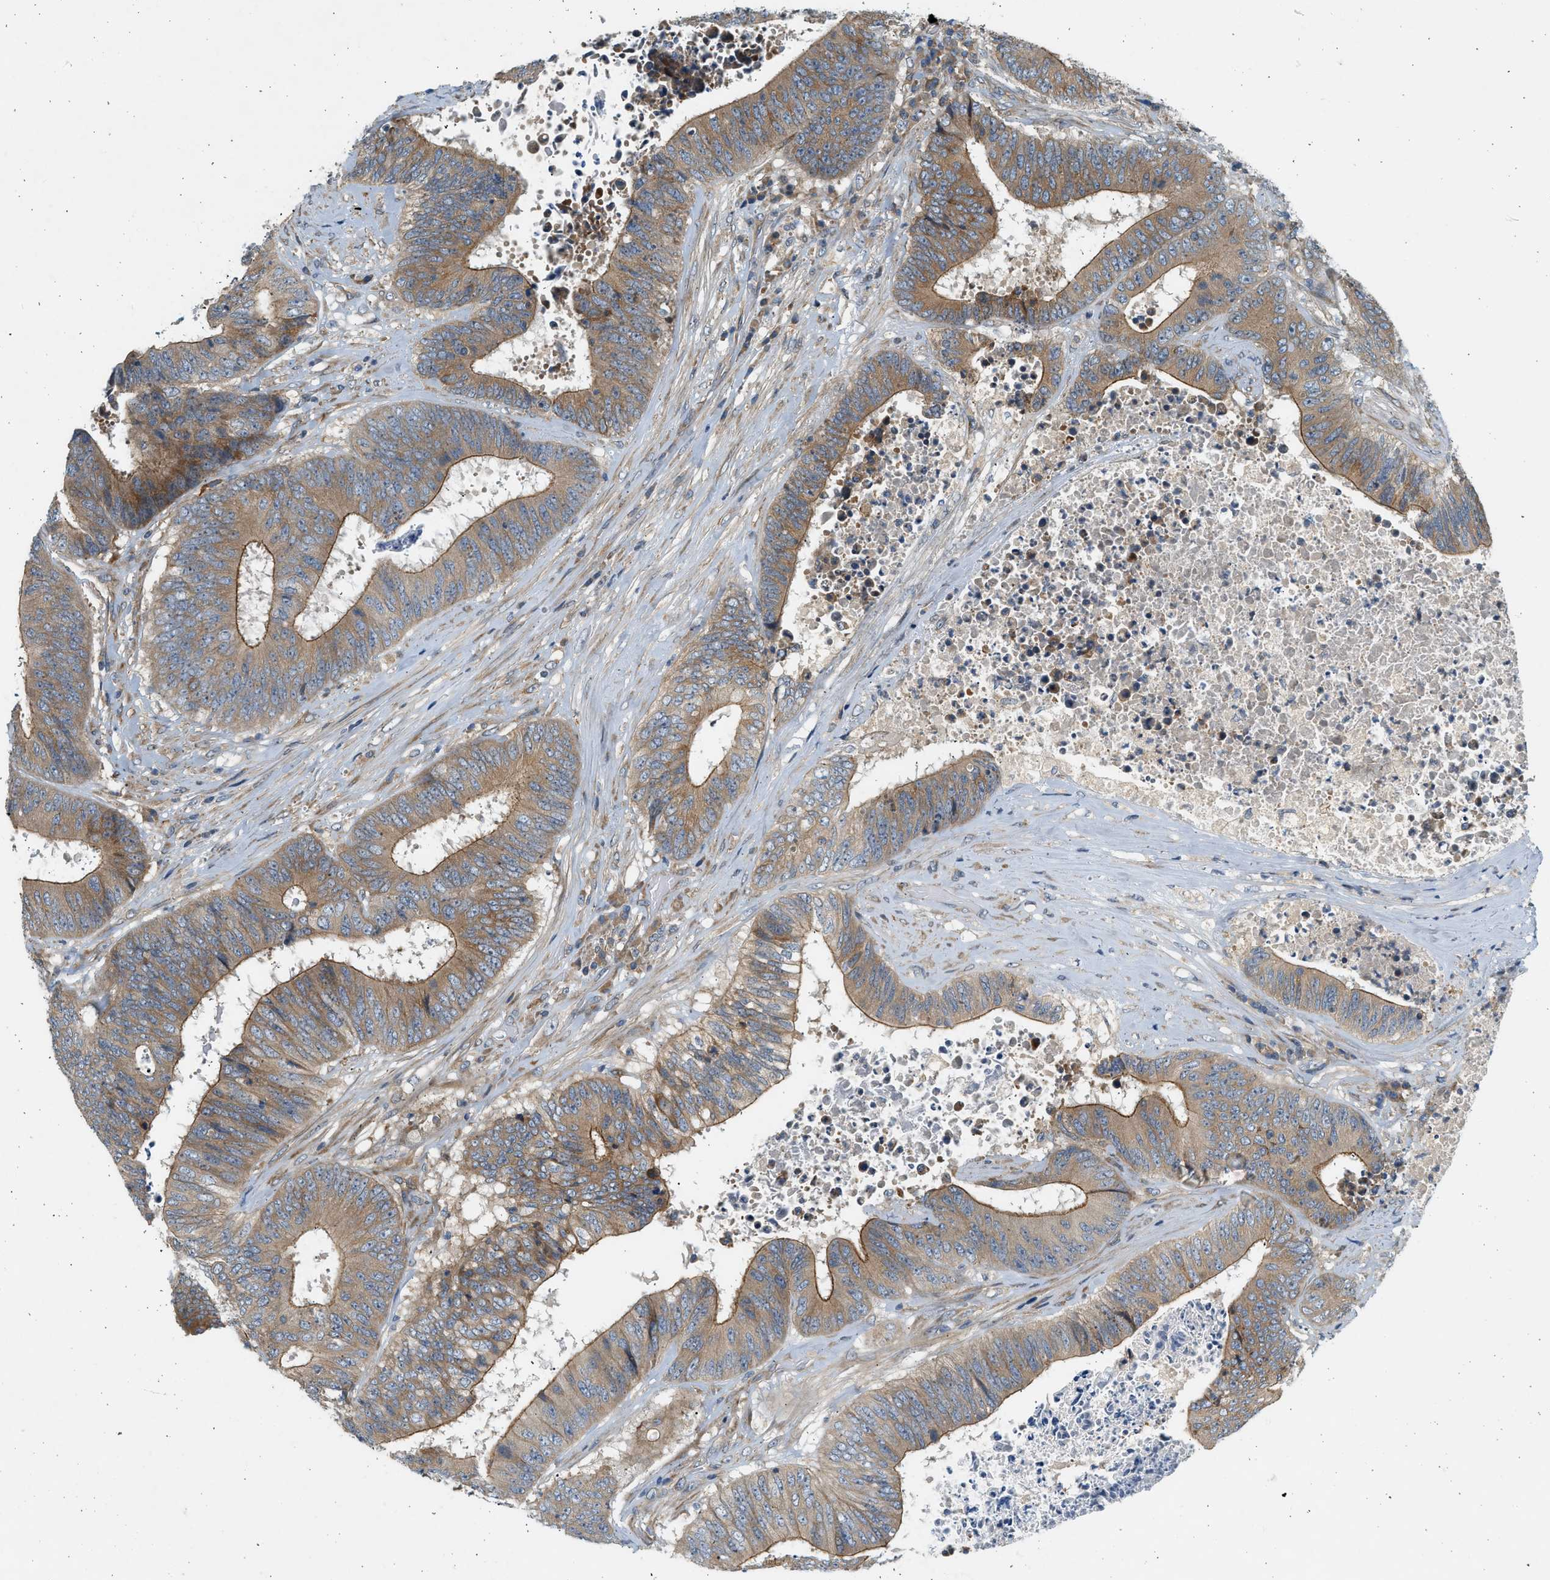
{"staining": {"intensity": "moderate", "quantity": "25%-75%", "location": "cytoplasmic/membranous"}, "tissue": "colorectal cancer", "cell_type": "Tumor cells", "image_type": "cancer", "snomed": [{"axis": "morphology", "description": "Adenocarcinoma, NOS"}, {"axis": "topography", "description": "Rectum"}], "caption": "IHC staining of colorectal cancer (adenocarcinoma), which shows medium levels of moderate cytoplasmic/membranous expression in about 25%-75% of tumor cells indicating moderate cytoplasmic/membranous protein positivity. The staining was performed using DAB (brown) for protein detection and nuclei were counterstained in hematoxylin (blue).", "gene": "KDELR2", "patient": {"sex": "male", "age": 72}}